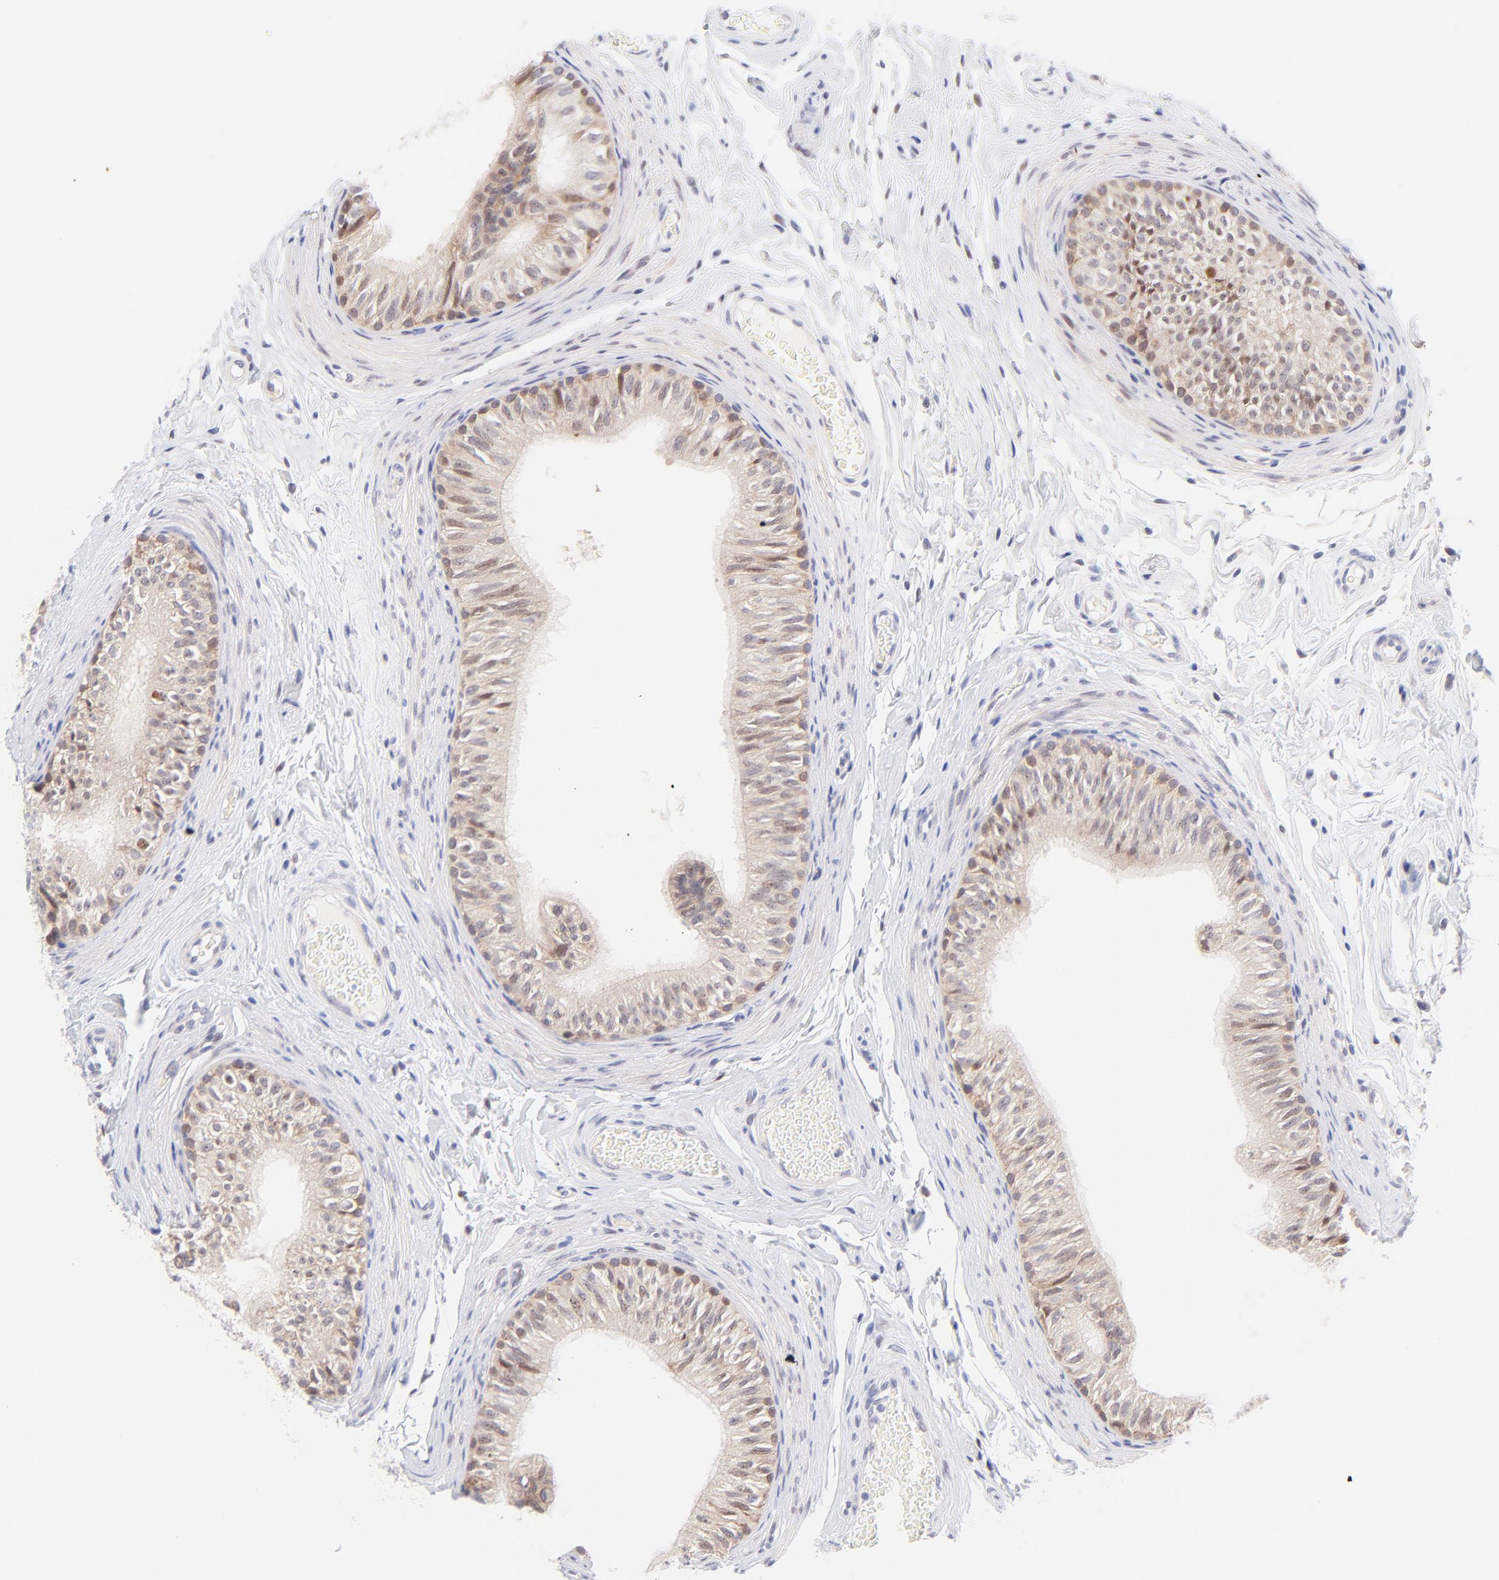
{"staining": {"intensity": "weak", "quantity": "<25%", "location": "cytoplasmic/membranous,nuclear"}, "tissue": "epididymis", "cell_type": "Glandular cells", "image_type": "normal", "snomed": [{"axis": "morphology", "description": "Normal tissue, NOS"}, {"axis": "topography", "description": "Testis"}, {"axis": "topography", "description": "Epididymis"}], "caption": "Immunohistochemistry histopathology image of benign epididymis: epididymis stained with DAB (3,3'-diaminobenzidine) demonstrates no significant protein positivity in glandular cells. (DAB (3,3'-diaminobenzidine) immunohistochemistry (IHC) with hematoxylin counter stain).", "gene": "PBDC1", "patient": {"sex": "male", "age": 36}}